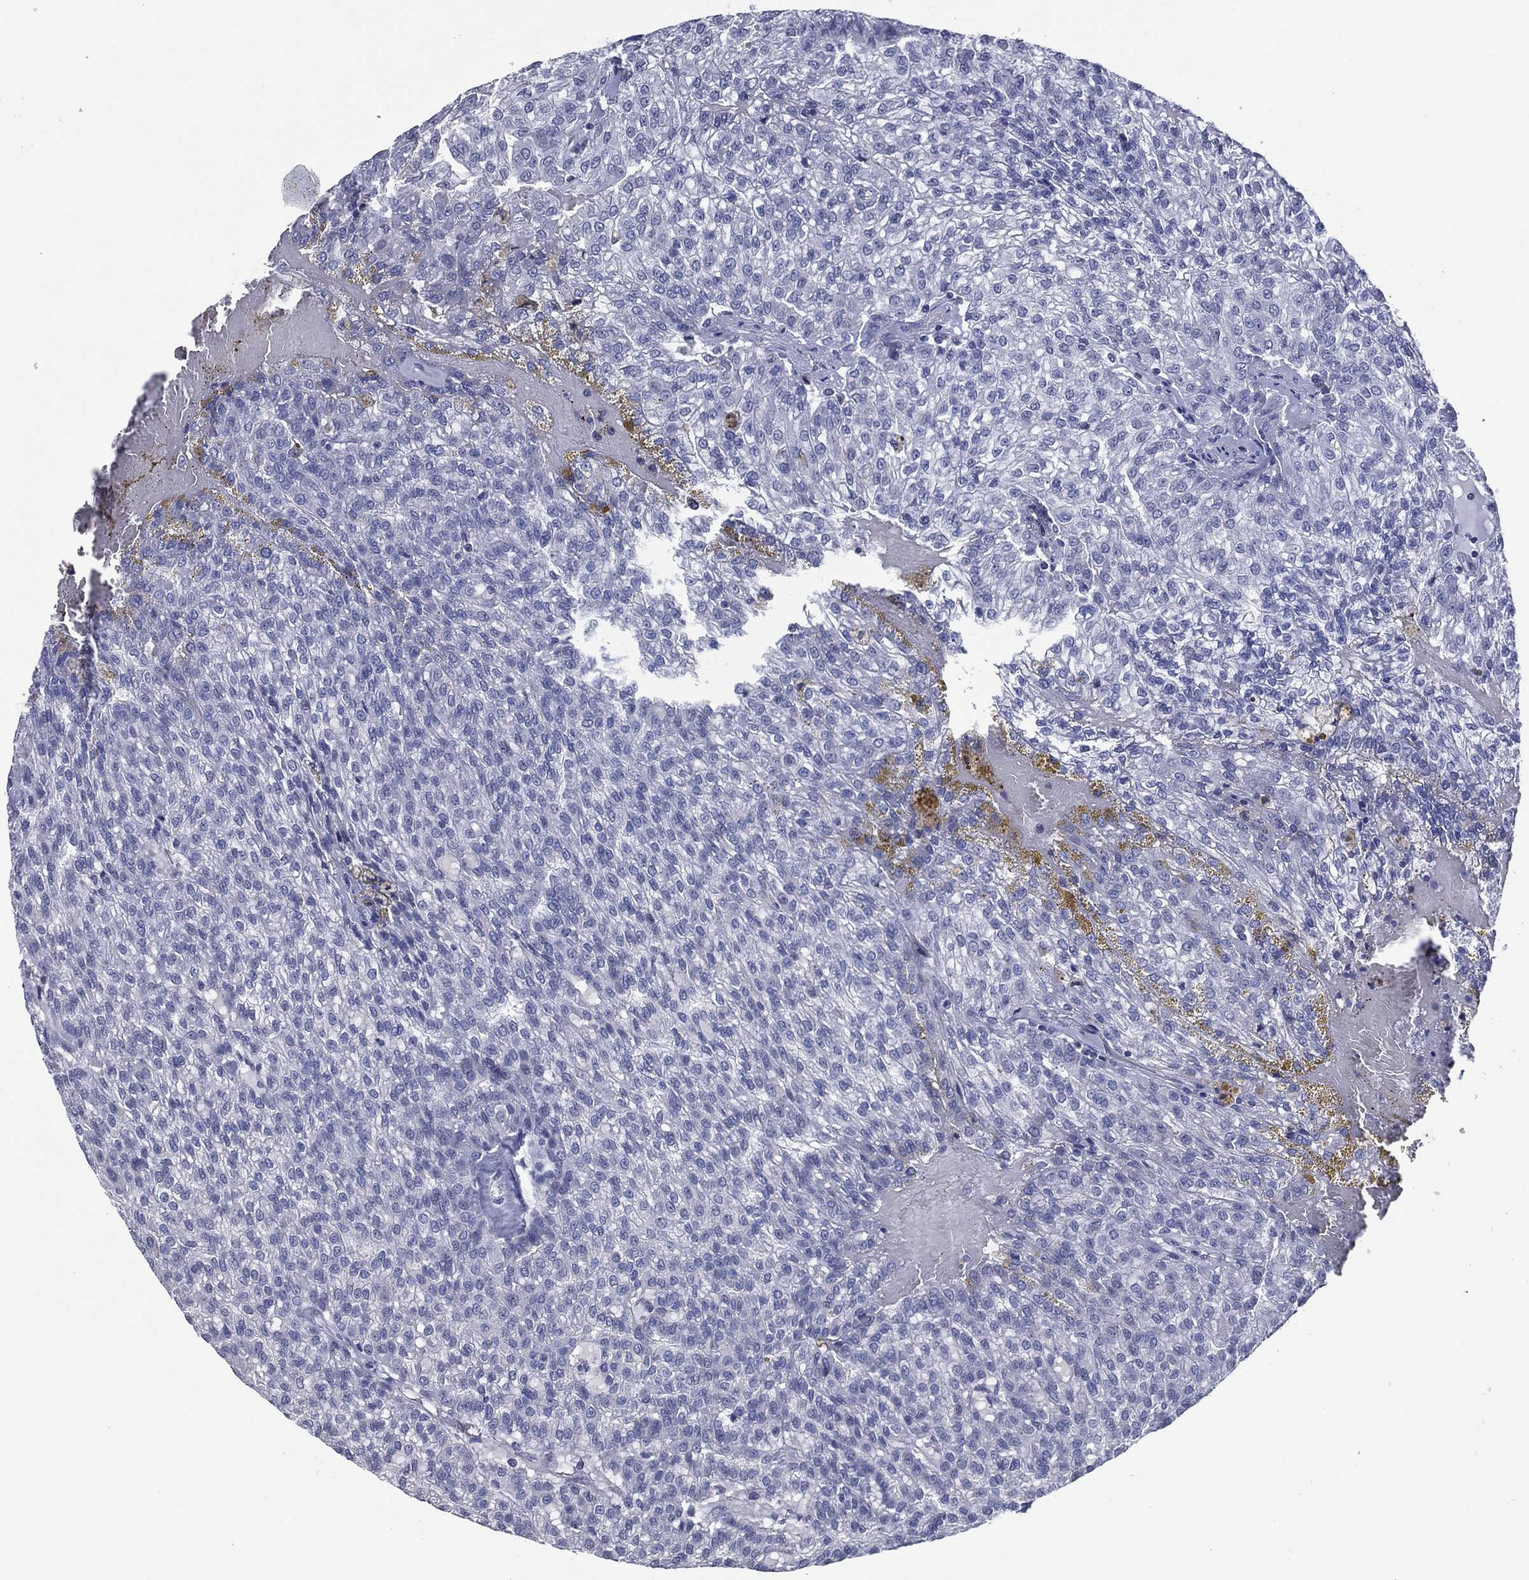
{"staining": {"intensity": "negative", "quantity": "none", "location": "none"}, "tissue": "renal cancer", "cell_type": "Tumor cells", "image_type": "cancer", "snomed": [{"axis": "morphology", "description": "Adenocarcinoma, NOS"}, {"axis": "topography", "description": "Kidney"}], "caption": "Immunohistochemical staining of human adenocarcinoma (renal) demonstrates no significant staining in tumor cells.", "gene": "TRIM31", "patient": {"sex": "male", "age": 63}}